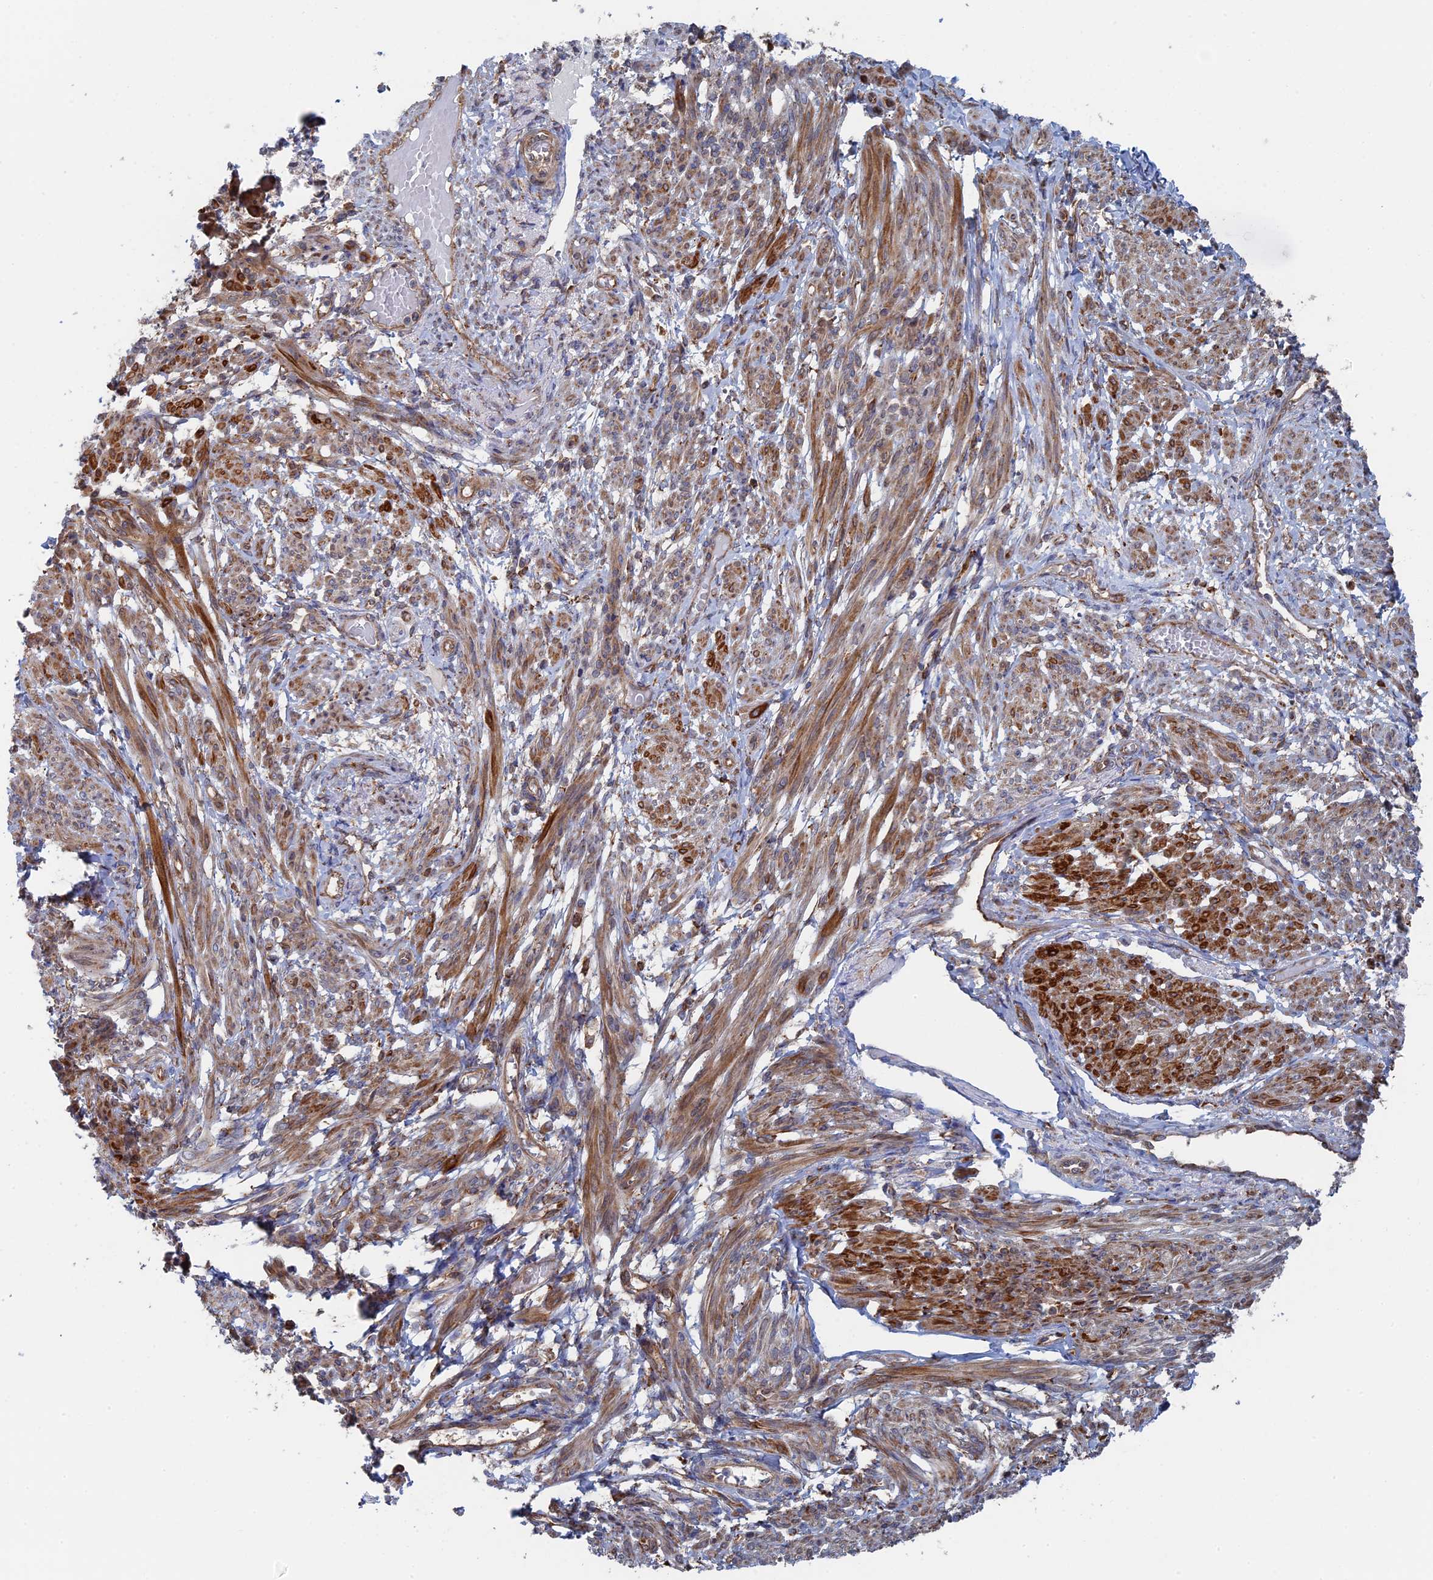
{"staining": {"intensity": "strong", "quantity": "25%-75%", "location": "cytoplasmic/membranous"}, "tissue": "smooth muscle", "cell_type": "Smooth muscle cells", "image_type": "normal", "snomed": [{"axis": "morphology", "description": "Normal tissue, NOS"}, {"axis": "topography", "description": "Smooth muscle"}], "caption": "Immunohistochemical staining of benign human smooth muscle reveals high levels of strong cytoplasmic/membranous staining in about 25%-75% of smooth muscle cells.", "gene": "BPIFB6", "patient": {"sex": "female", "age": 39}}